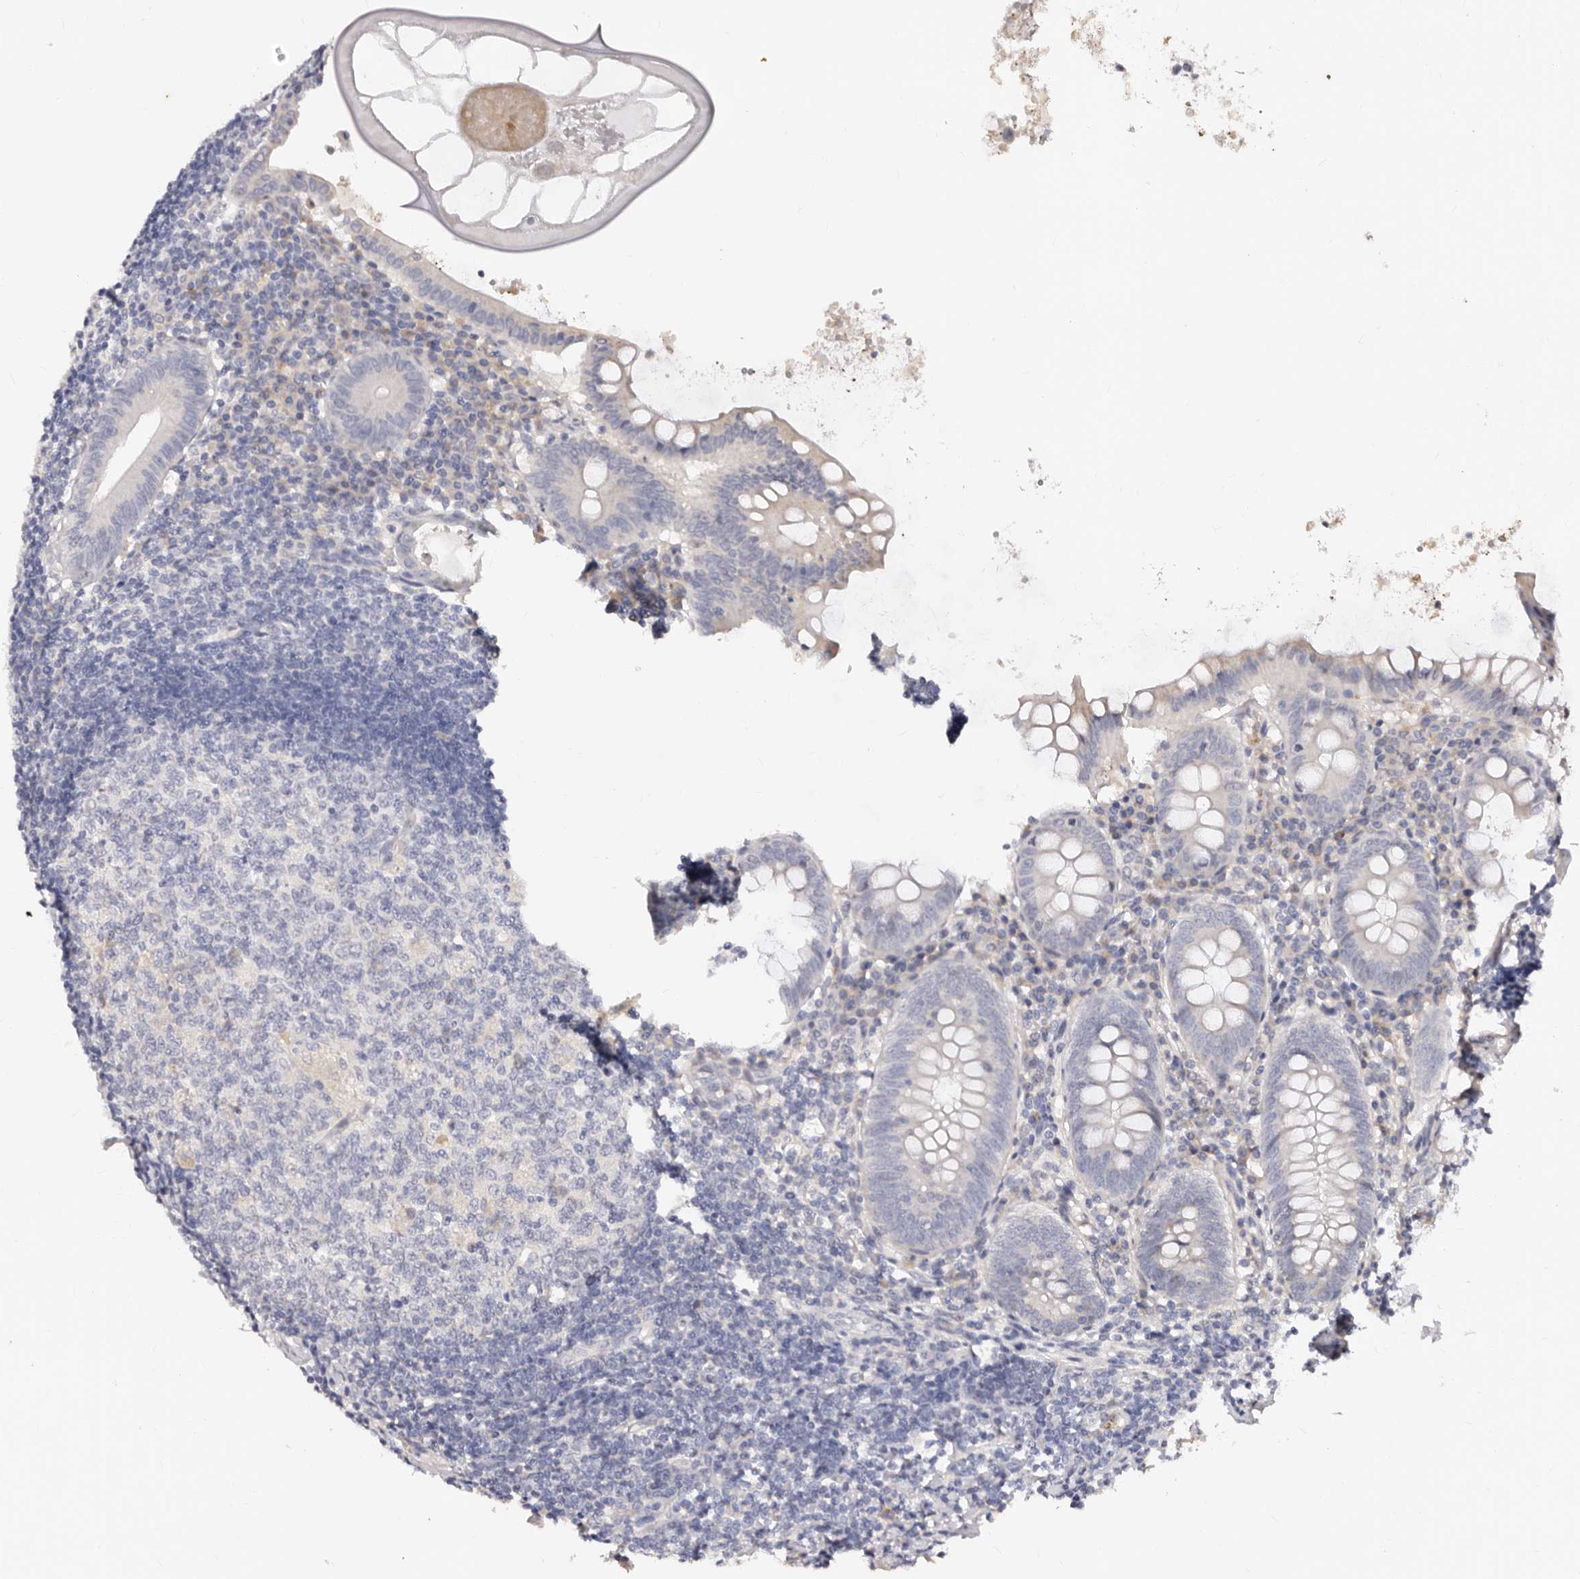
{"staining": {"intensity": "negative", "quantity": "none", "location": "none"}, "tissue": "appendix", "cell_type": "Glandular cells", "image_type": "normal", "snomed": [{"axis": "morphology", "description": "Normal tissue, NOS"}, {"axis": "topography", "description": "Appendix"}], "caption": "IHC of unremarkable appendix reveals no positivity in glandular cells.", "gene": "APOL6", "patient": {"sex": "female", "age": 54}}